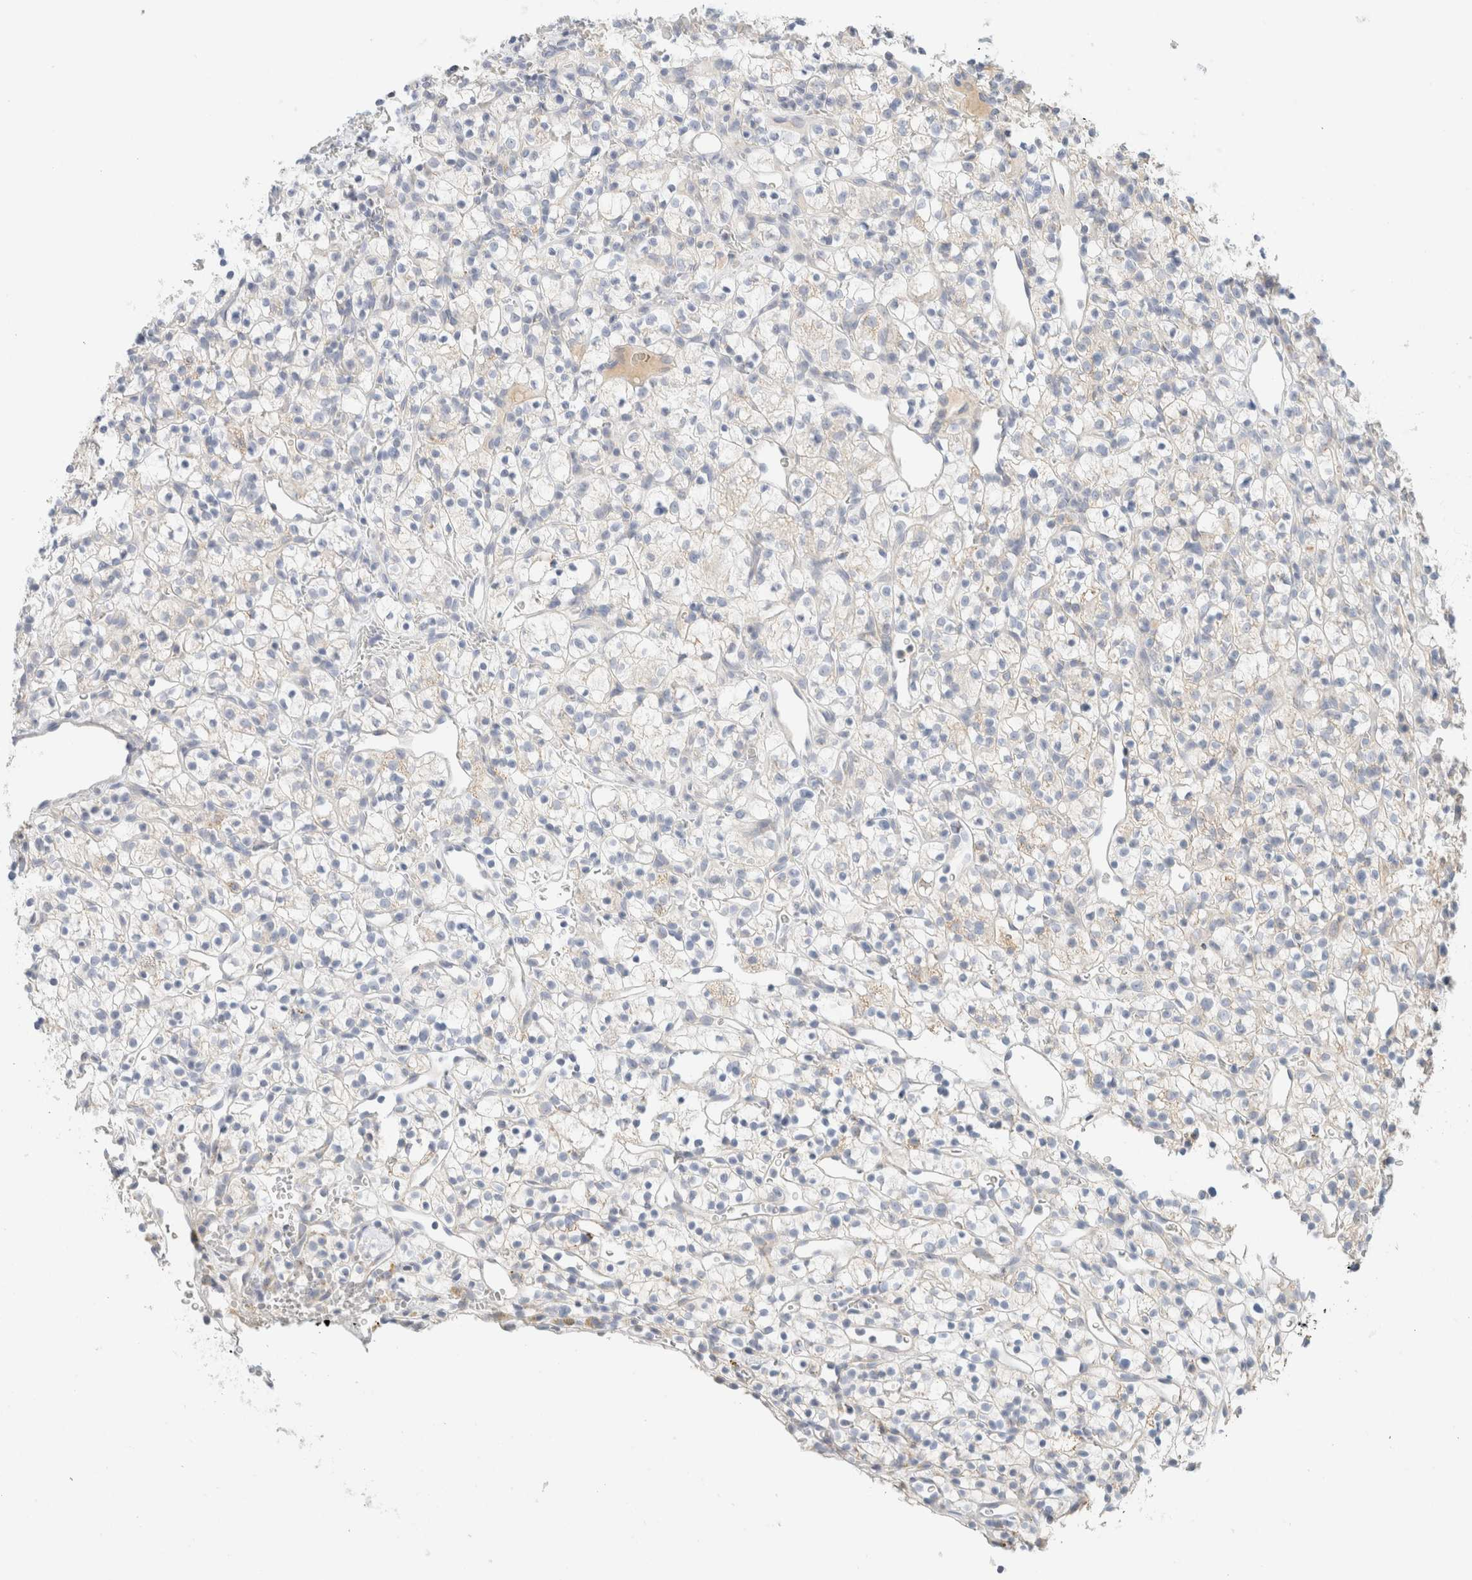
{"staining": {"intensity": "weak", "quantity": "<25%", "location": "cytoplasmic/membranous"}, "tissue": "renal cancer", "cell_type": "Tumor cells", "image_type": "cancer", "snomed": [{"axis": "morphology", "description": "Adenocarcinoma, NOS"}, {"axis": "topography", "description": "Kidney"}], "caption": "This image is of adenocarcinoma (renal) stained with IHC to label a protein in brown with the nuclei are counter-stained blue. There is no positivity in tumor cells.", "gene": "HDHD3", "patient": {"sex": "female", "age": 57}}